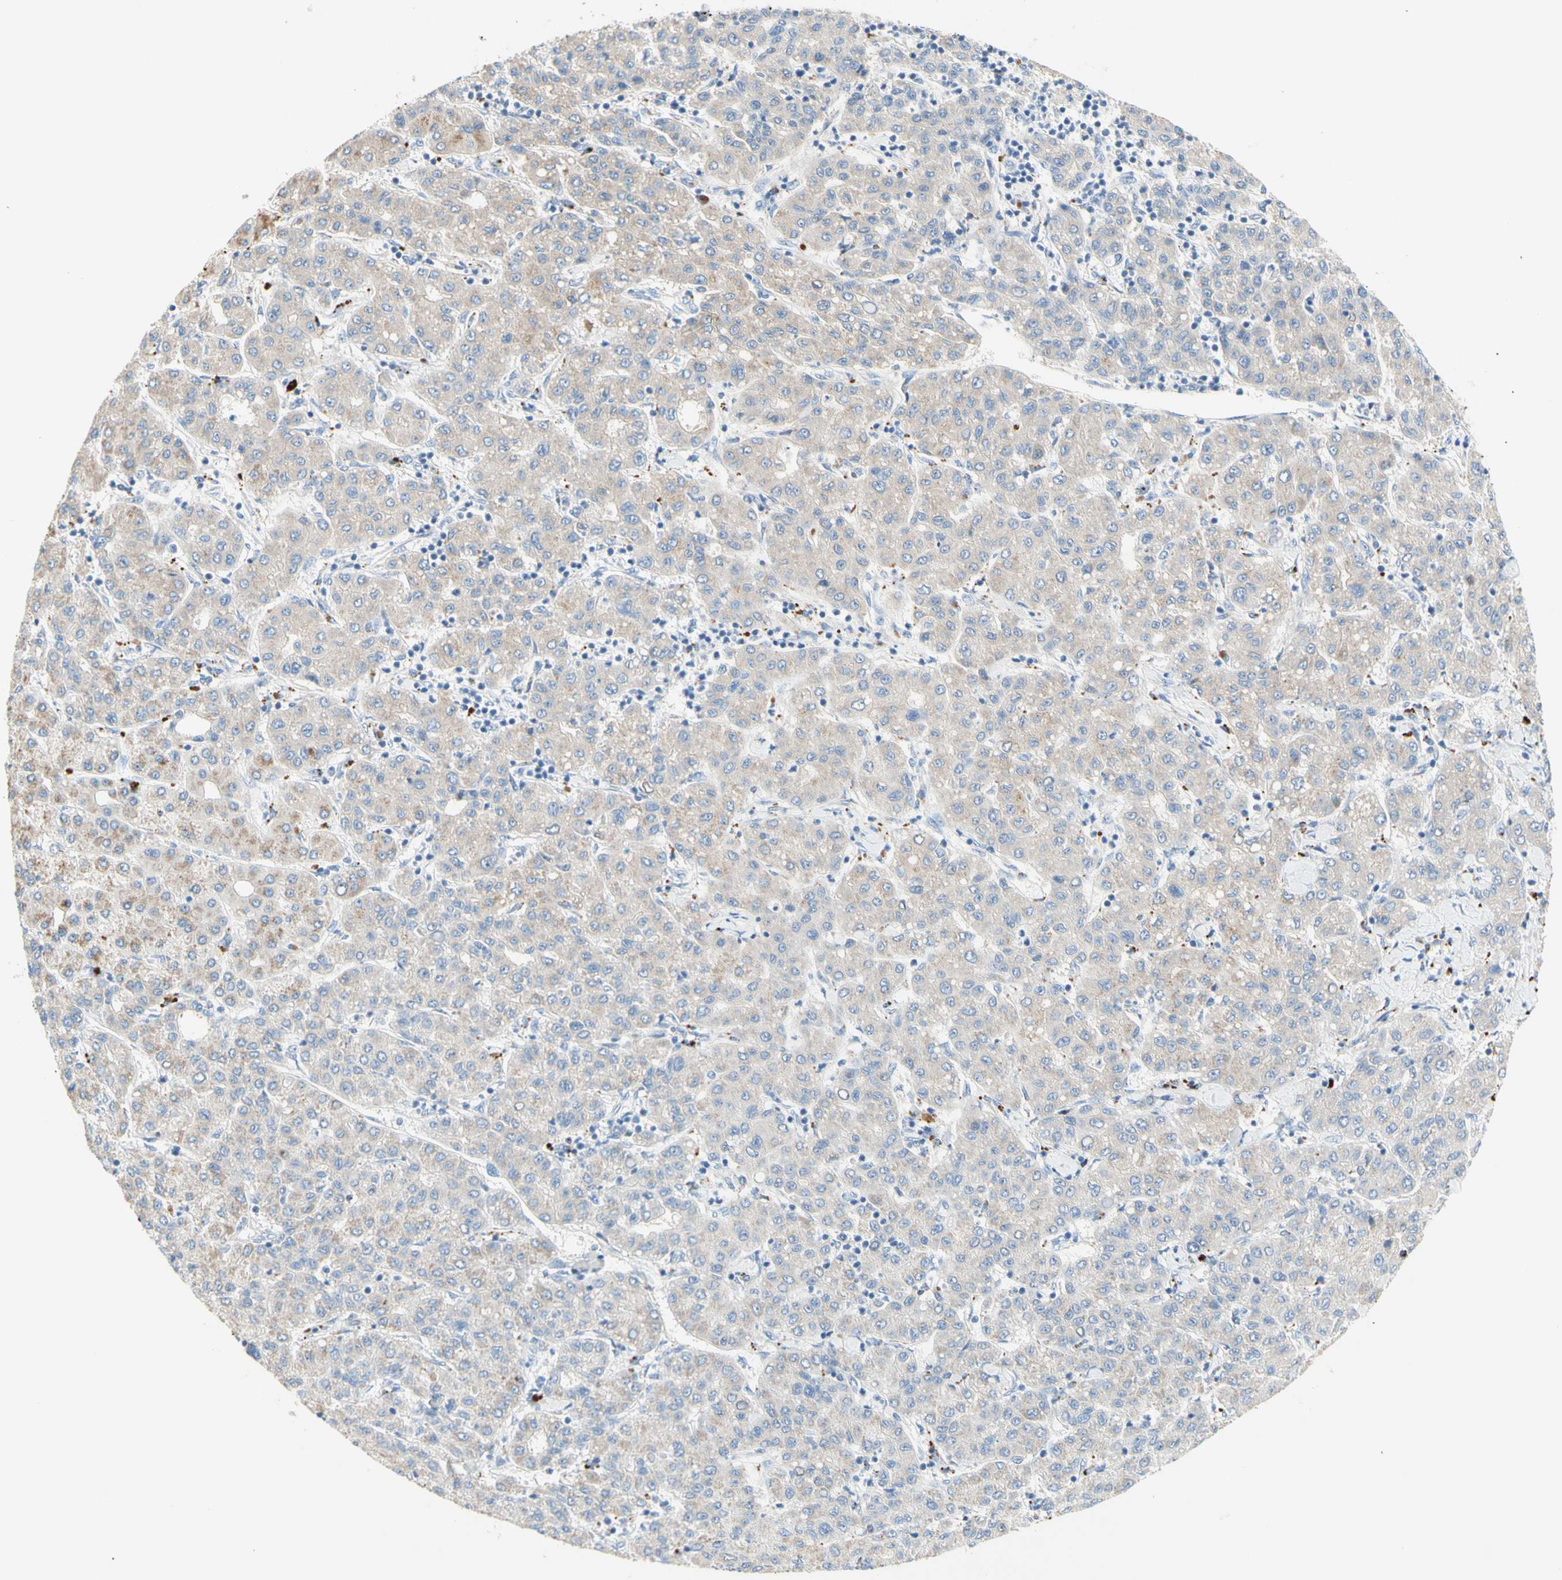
{"staining": {"intensity": "weak", "quantity": "25%-75%", "location": "cytoplasmic/membranous"}, "tissue": "liver cancer", "cell_type": "Tumor cells", "image_type": "cancer", "snomed": [{"axis": "morphology", "description": "Carcinoma, Hepatocellular, NOS"}, {"axis": "topography", "description": "Liver"}], "caption": "The image demonstrates immunohistochemical staining of liver cancer (hepatocellular carcinoma). There is weak cytoplasmic/membranous positivity is seen in approximately 25%-75% of tumor cells. Using DAB (brown) and hematoxylin (blue) stains, captured at high magnification using brightfield microscopy.", "gene": "NECTIN4", "patient": {"sex": "male", "age": 65}}